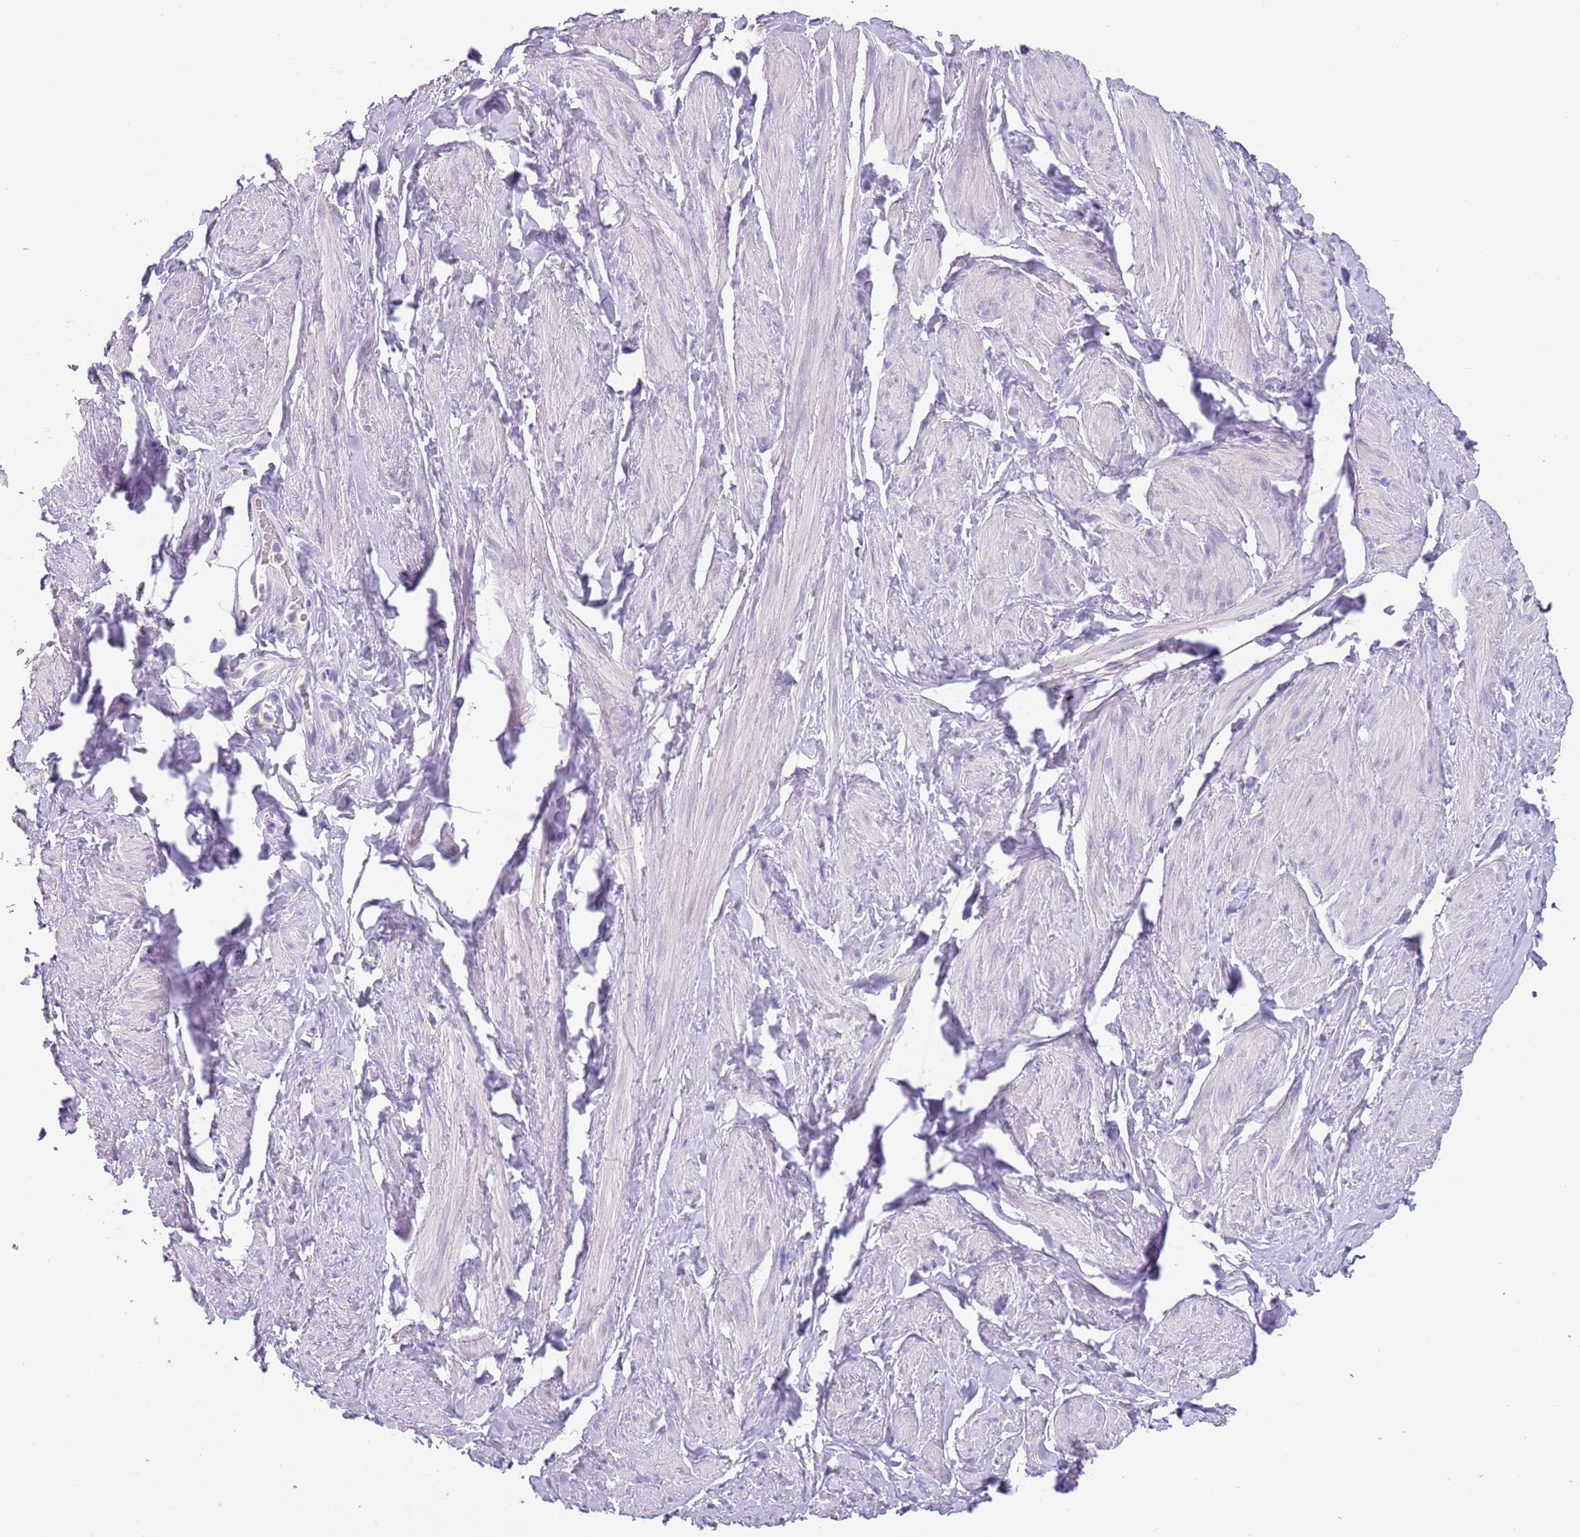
{"staining": {"intensity": "negative", "quantity": "none", "location": "none"}, "tissue": "smooth muscle", "cell_type": "Smooth muscle cells", "image_type": "normal", "snomed": [{"axis": "morphology", "description": "Normal tissue, NOS"}, {"axis": "topography", "description": "Smooth muscle"}, {"axis": "topography", "description": "Peripheral nerve tissue"}], "caption": "Immunohistochemistry histopathology image of benign human smooth muscle stained for a protein (brown), which shows no positivity in smooth muscle cells.", "gene": "C2CD3", "patient": {"sex": "male", "age": 69}}